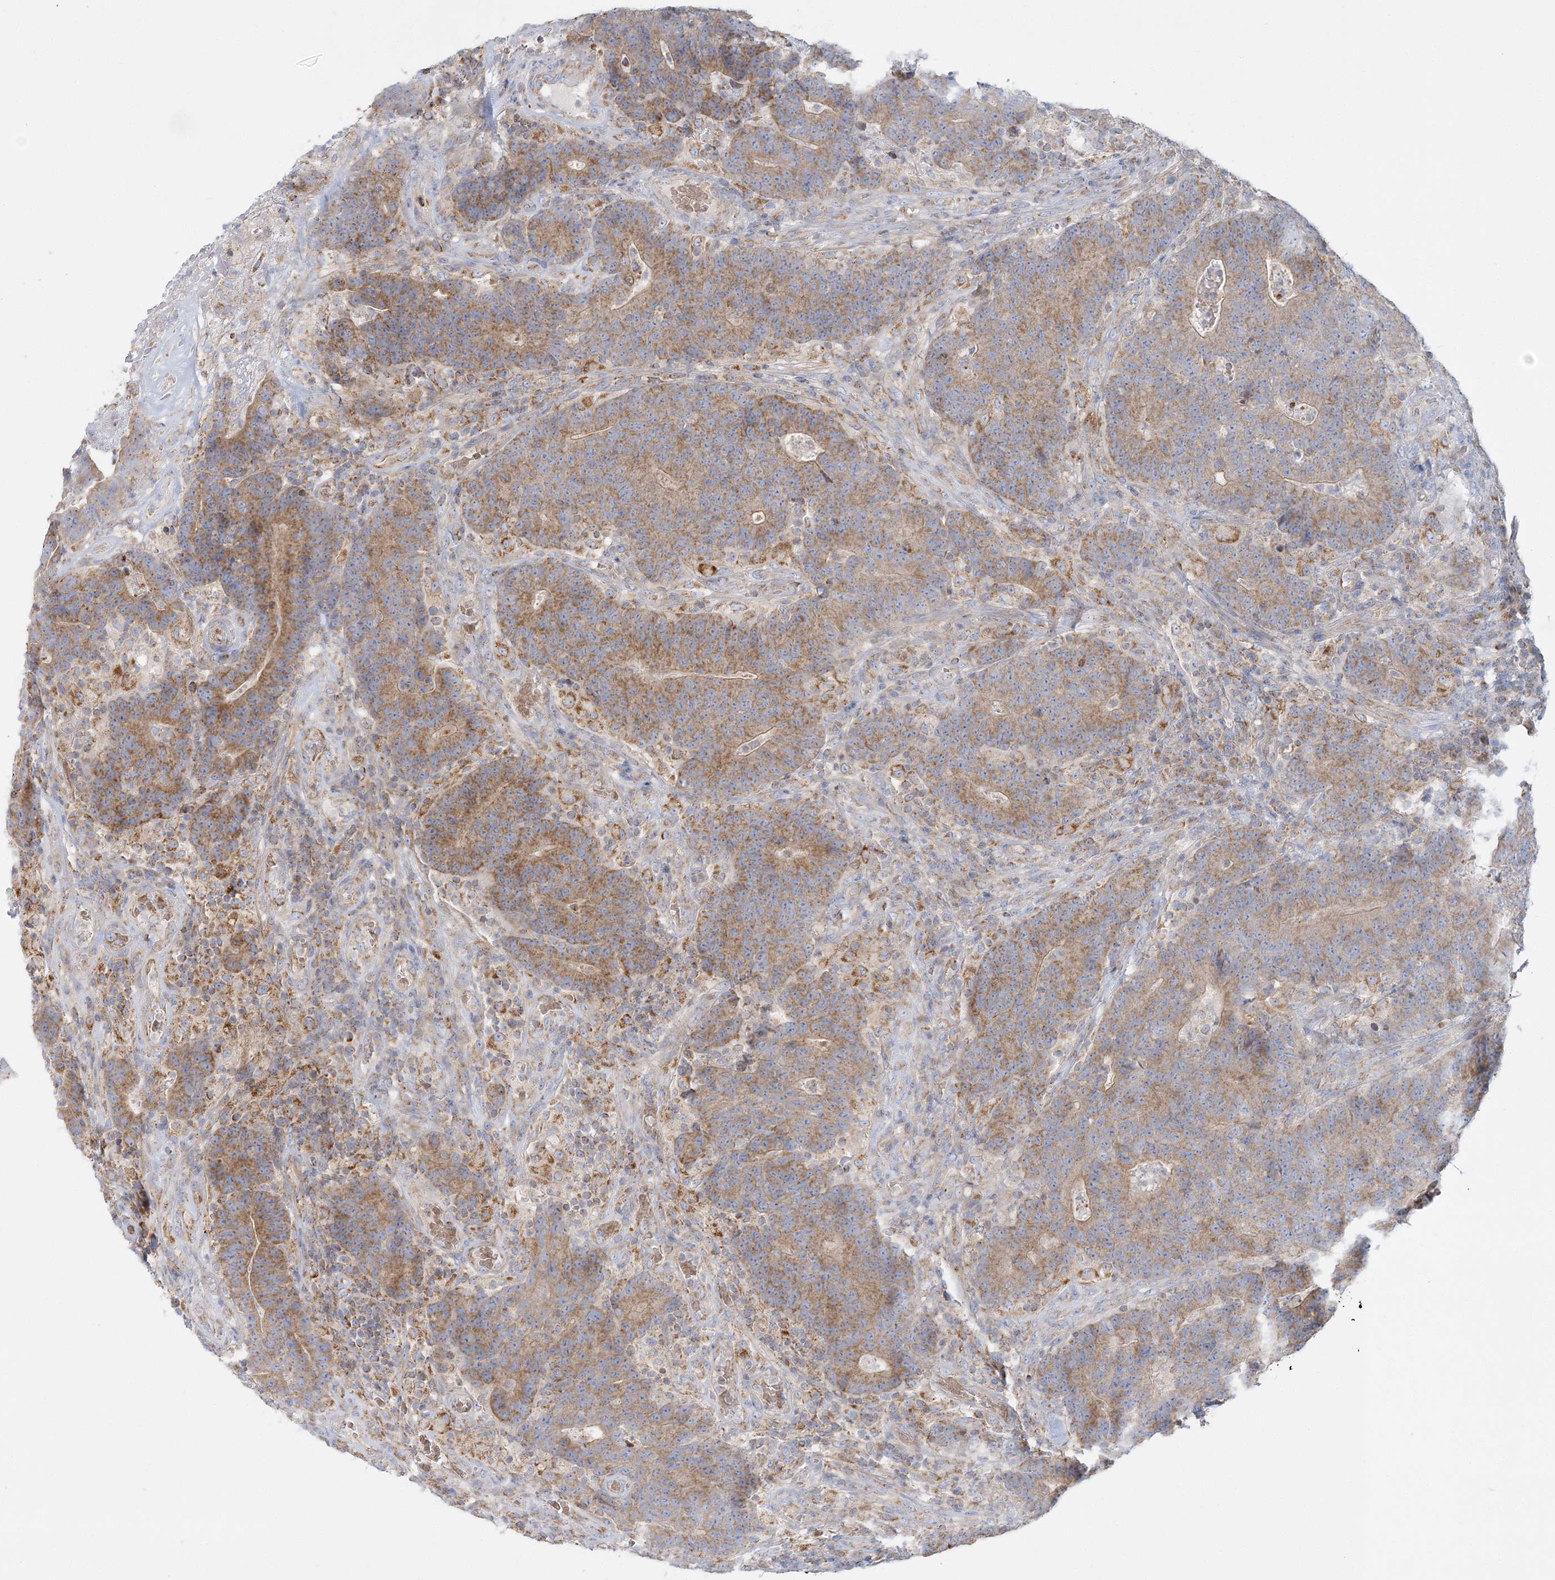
{"staining": {"intensity": "moderate", "quantity": ">75%", "location": "cytoplasmic/membranous"}, "tissue": "colorectal cancer", "cell_type": "Tumor cells", "image_type": "cancer", "snomed": [{"axis": "morphology", "description": "Normal tissue, NOS"}, {"axis": "morphology", "description": "Adenocarcinoma, NOS"}, {"axis": "topography", "description": "Colon"}], "caption": "Colorectal adenocarcinoma tissue demonstrates moderate cytoplasmic/membranous positivity in approximately >75% of tumor cells", "gene": "TBC1D14", "patient": {"sex": "female", "age": 75}}